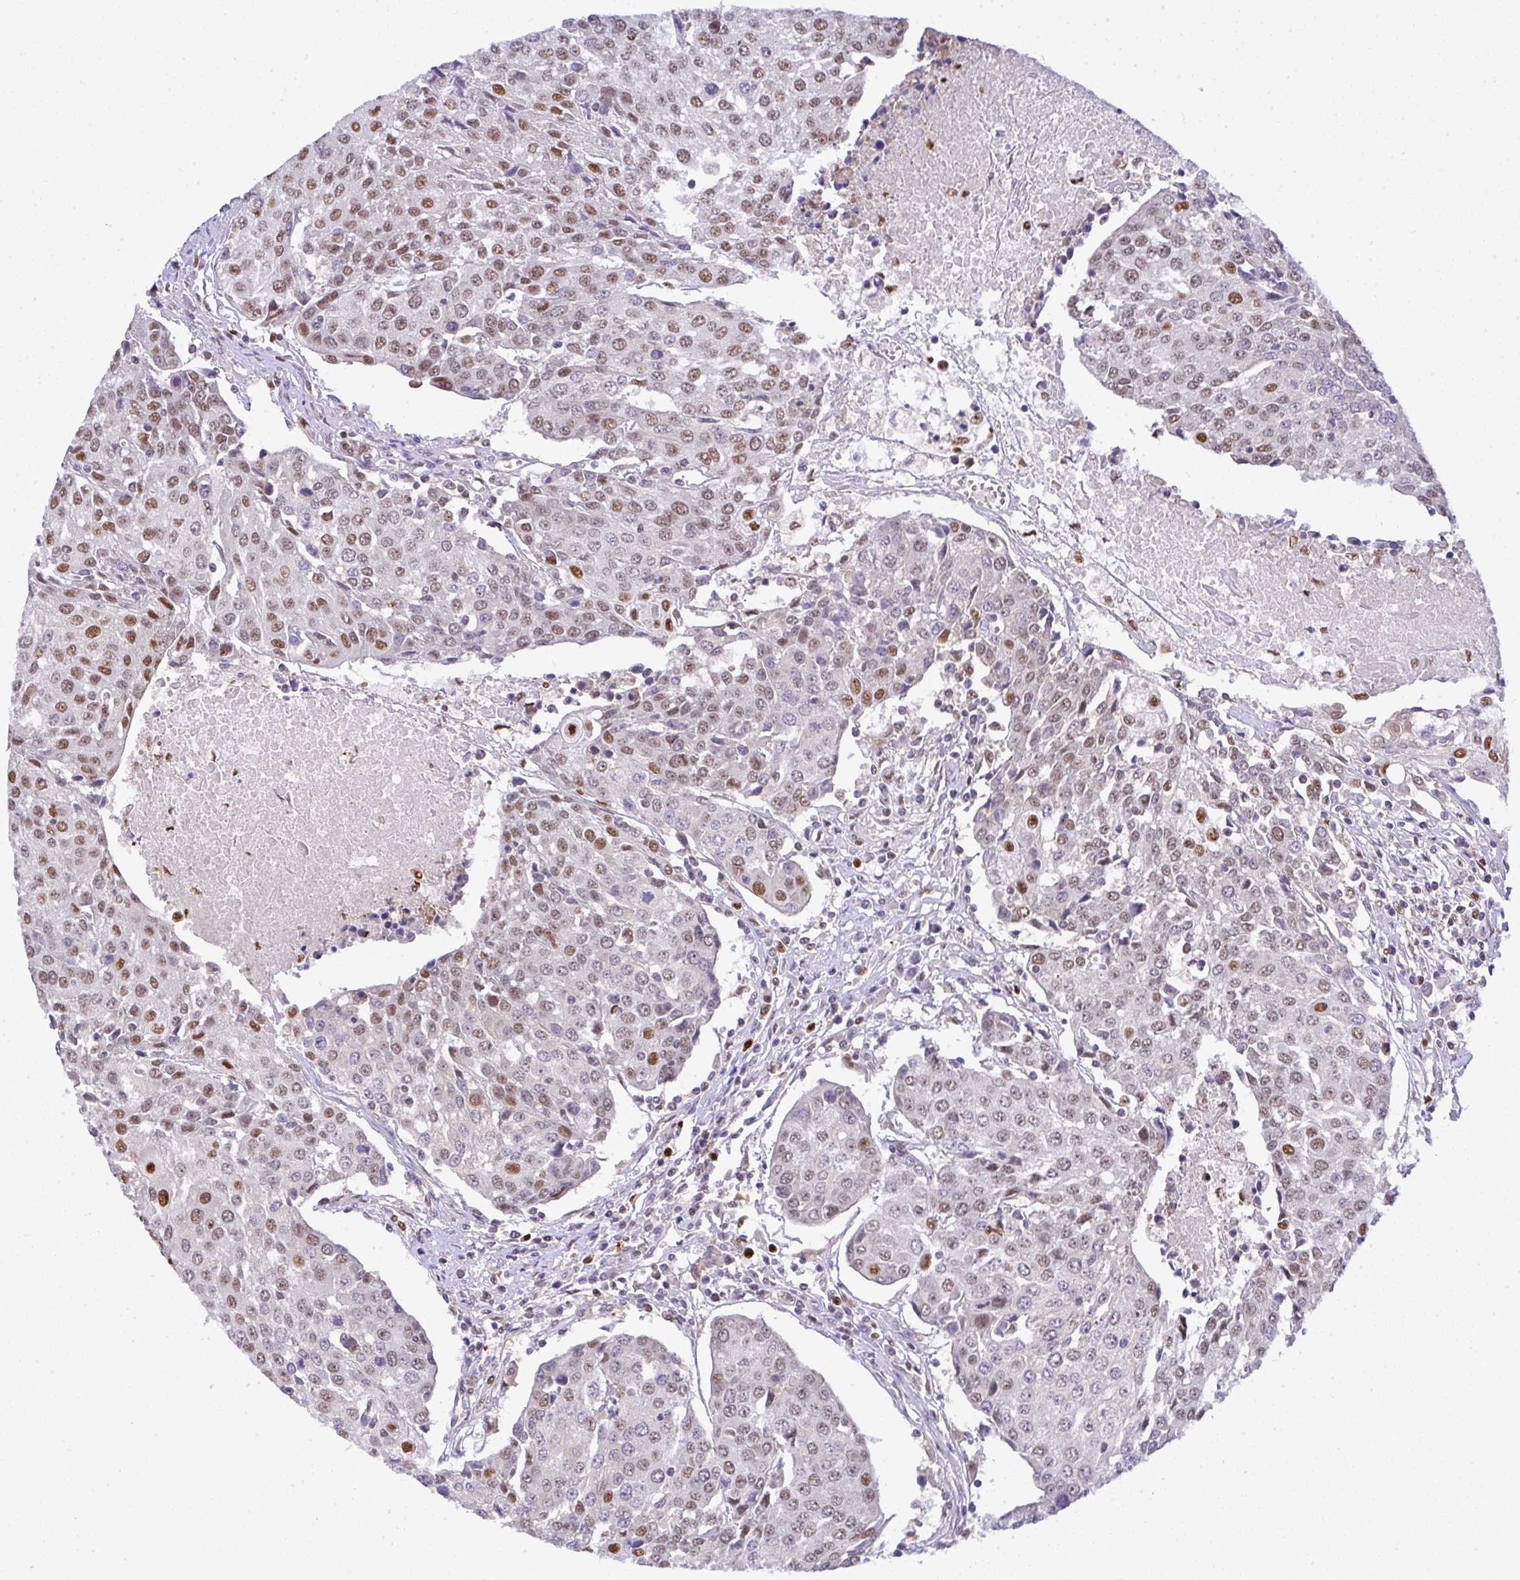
{"staining": {"intensity": "moderate", "quantity": "25%-75%", "location": "nuclear"}, "tissue": "urothelial cancer", "cell_type": "Tumor cells", "image_type": "cancer", "snomed": [{"axis": "morphology", "description": "Urothelial carcinoma, High grade"}, {"axis": "topography", "description": "Urinary bladder"}], "caption": "The photomicrograph displays staining of high-grade urothelial carcinoma, revealing moderate nuclear protein positivity (brown color) within tumor cells.", "gene": "BBX", "patient": {"sex": "female", "age": 85}}